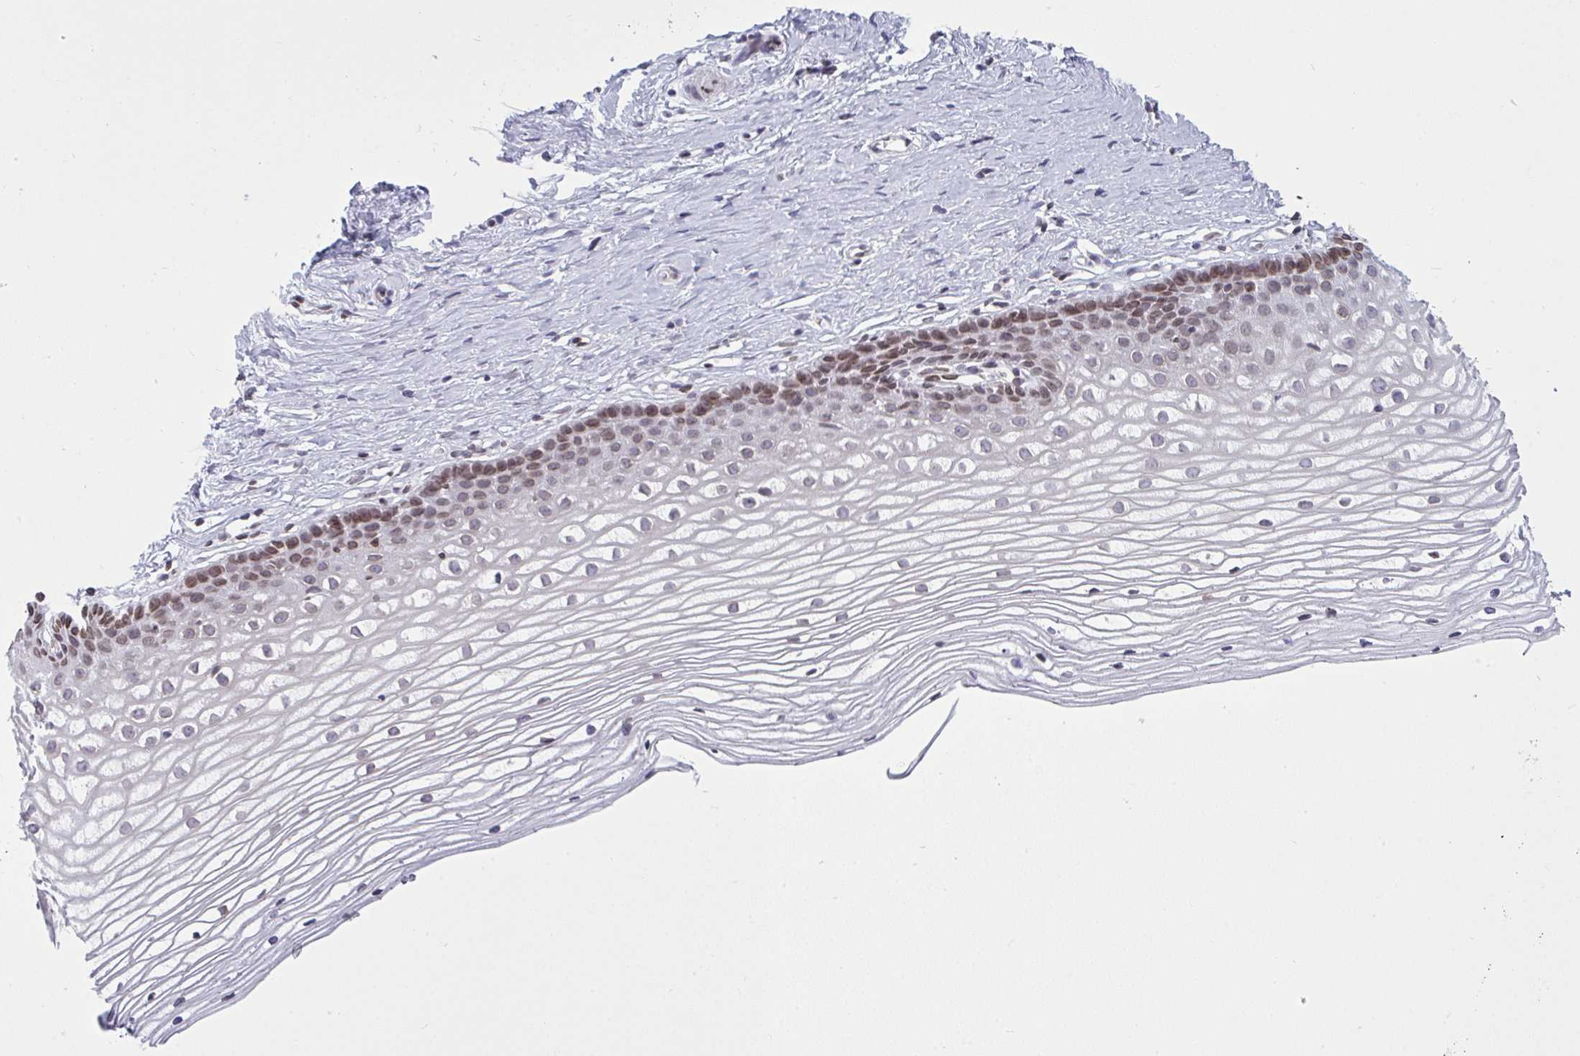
{"staining": {"intensity": "moderate", "quantity": "<25%", "location": "nuclear"}, "tissue": "cervix", "cell_type": "Squamous epithelial cells", "image_type": "normal", "snomed": [{"axis": "morphology", "description": "Normal tissue, NOS"}, {"axis": "topography", "description": "Cervix"}], "caption": "Protein positivity by immunohistochemistry exhibits moderate nuclear staining in approximately <25% of squamous epithelial cells in normal cervix. (Stains: DAB (3,3'-diaminobenzidine) in brown, nuclei in blue, Microscopy: brightfield microscopy at high magnification).", "gene": "LMNB2", "patient": {"sex": "female", "age": 40}}